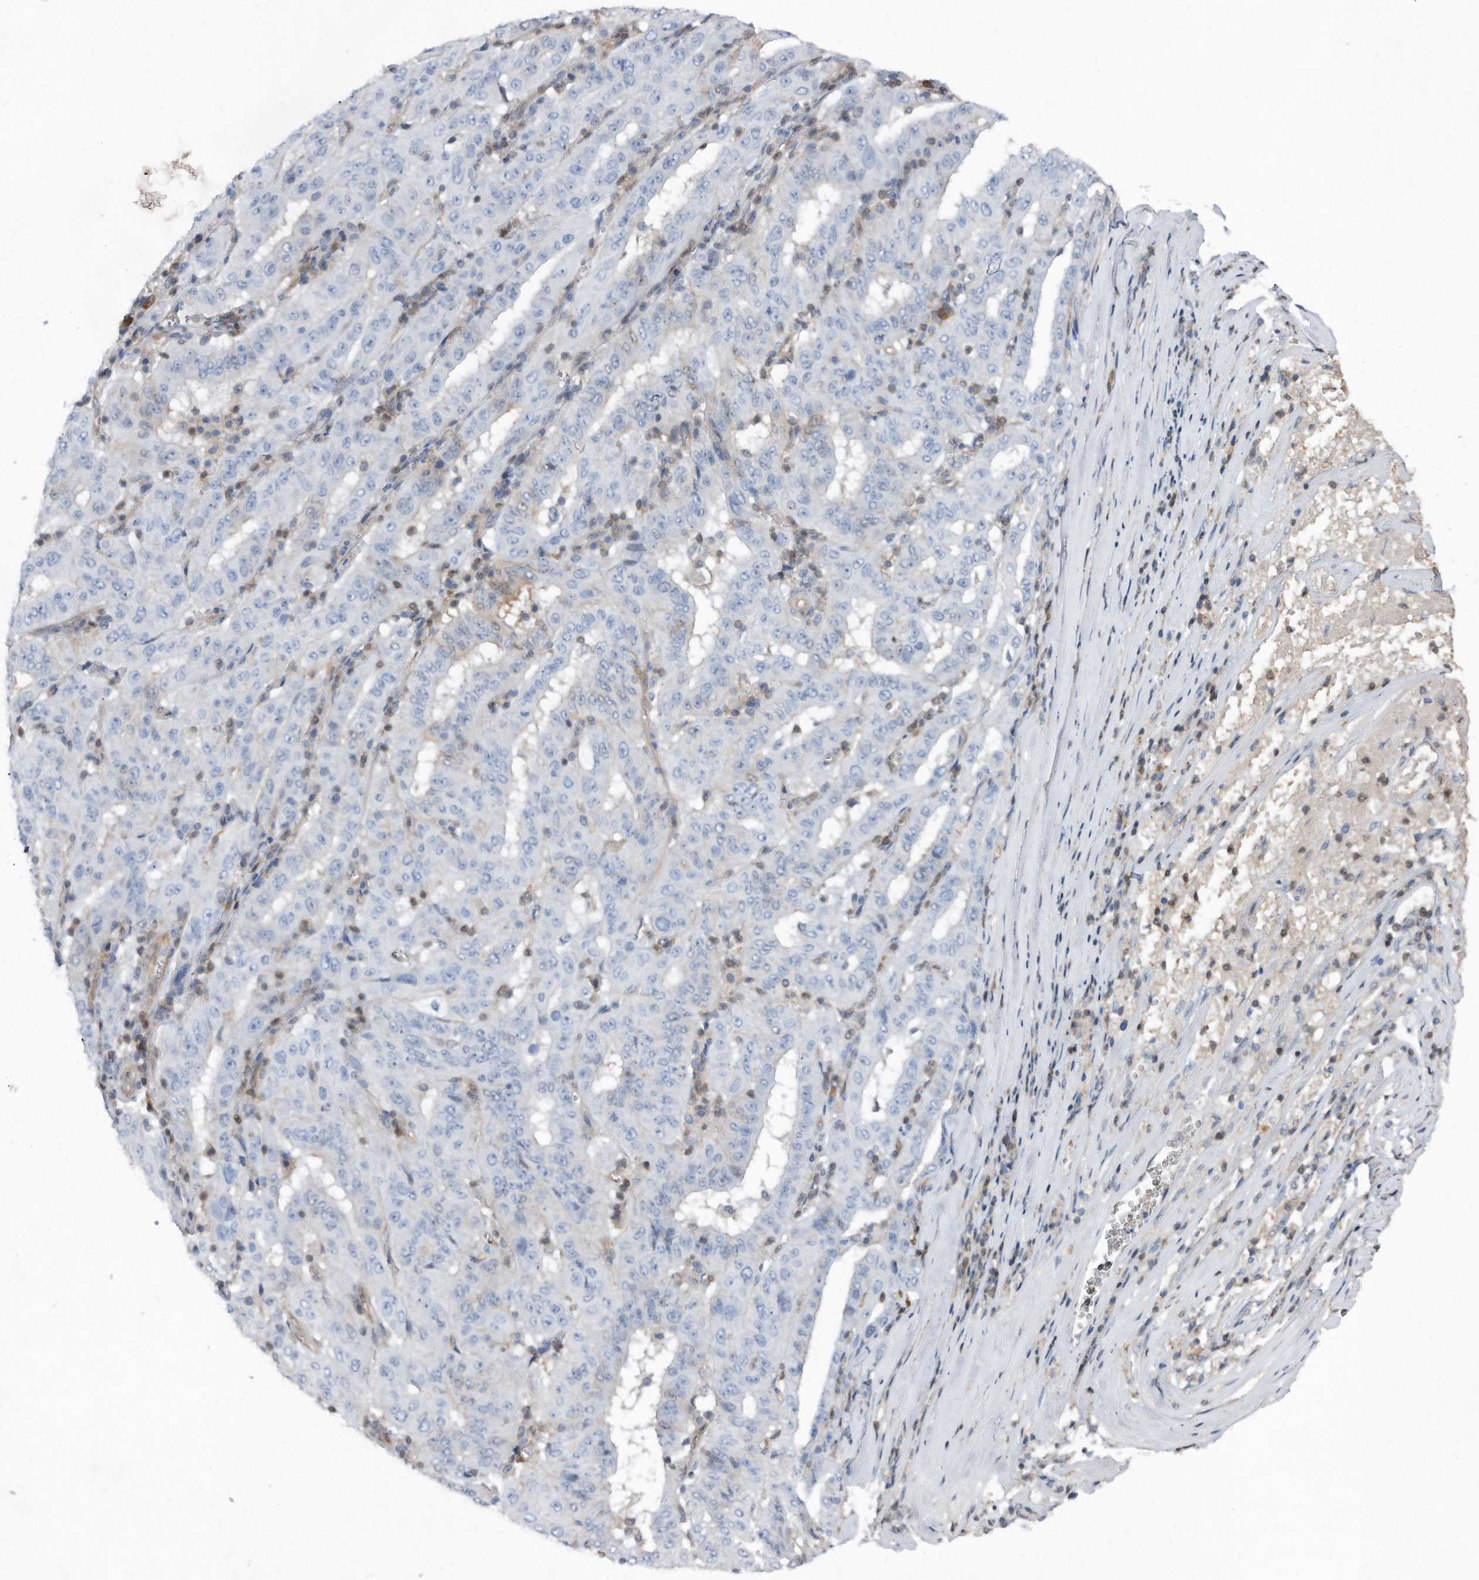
{"staining": {"intensity": "negative", "quantity": "none", "location": "none"}, "tissue": "pancreatic cancer", "cell_type": "Tumor cells", "image_type": "cancer", "snomed": [{"axis": "morphology", "description": "Adenocarcinoma, NOS"}, {"axis": "topography", "description": "Pancreas"}], "caption": "A high-resolution histopathology image shows immunohistochemistry staining of adenocarcinoma (pancreatic), which exhibits no significant expression in tumor cells.", "gene": "MAP2K6", "patient": {"sex": "male", "age": 63}}